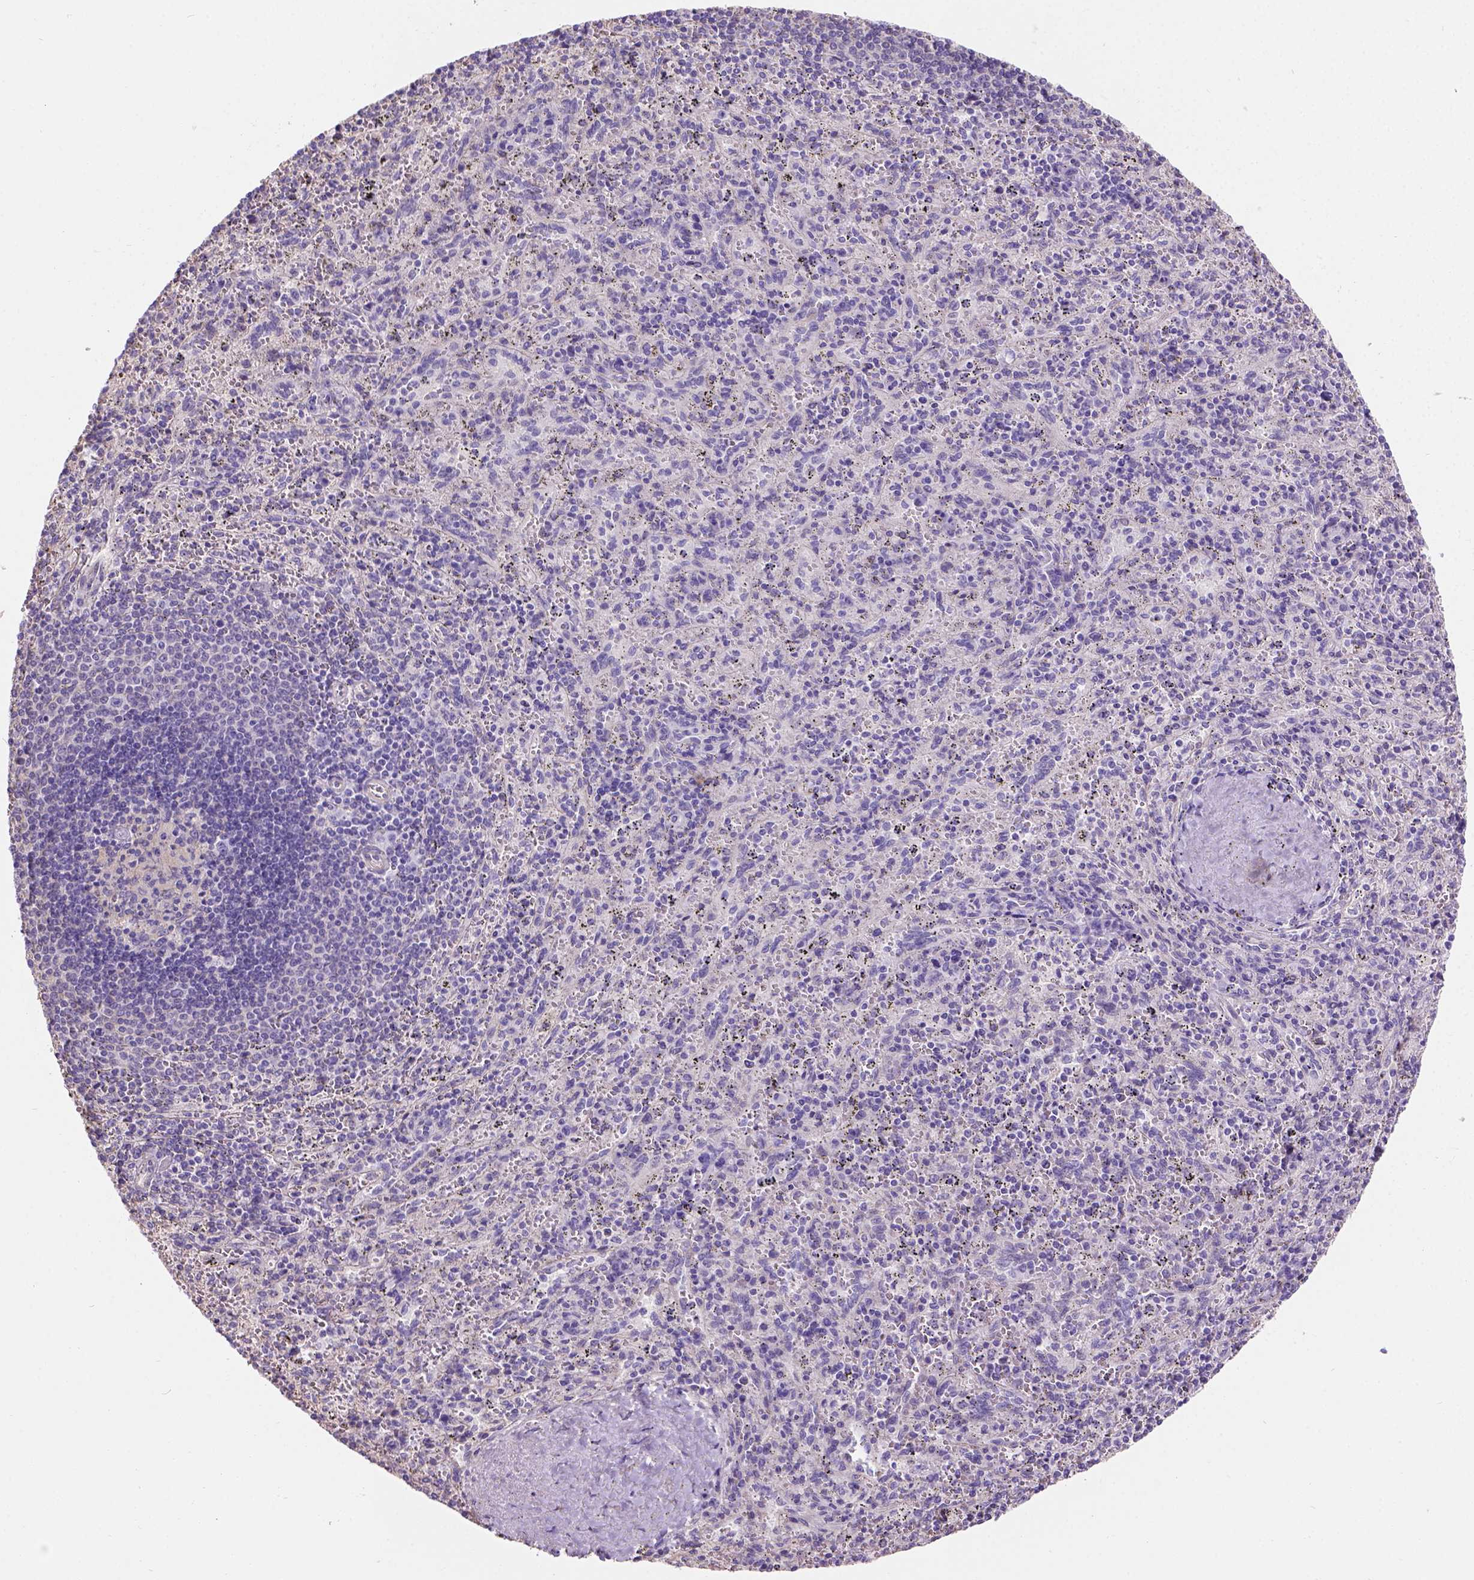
{"staining": {"intensity": "negative", "quantity": "none", "location": "none"}, "tissue": "spleen", "cell_type": "Cells in red pulp", "image_type": "normal", "snomed": [{"axis": "morphology", "description": "Normal tissue, NOS"}, {"axis": "topography", "description": "Spleen"}], "caption": "An image of spleen stained for a protein displays no brown staining in cells in red pulp.", "gene": "PHF7", "patient": {"sex": "male", "age": 57}}